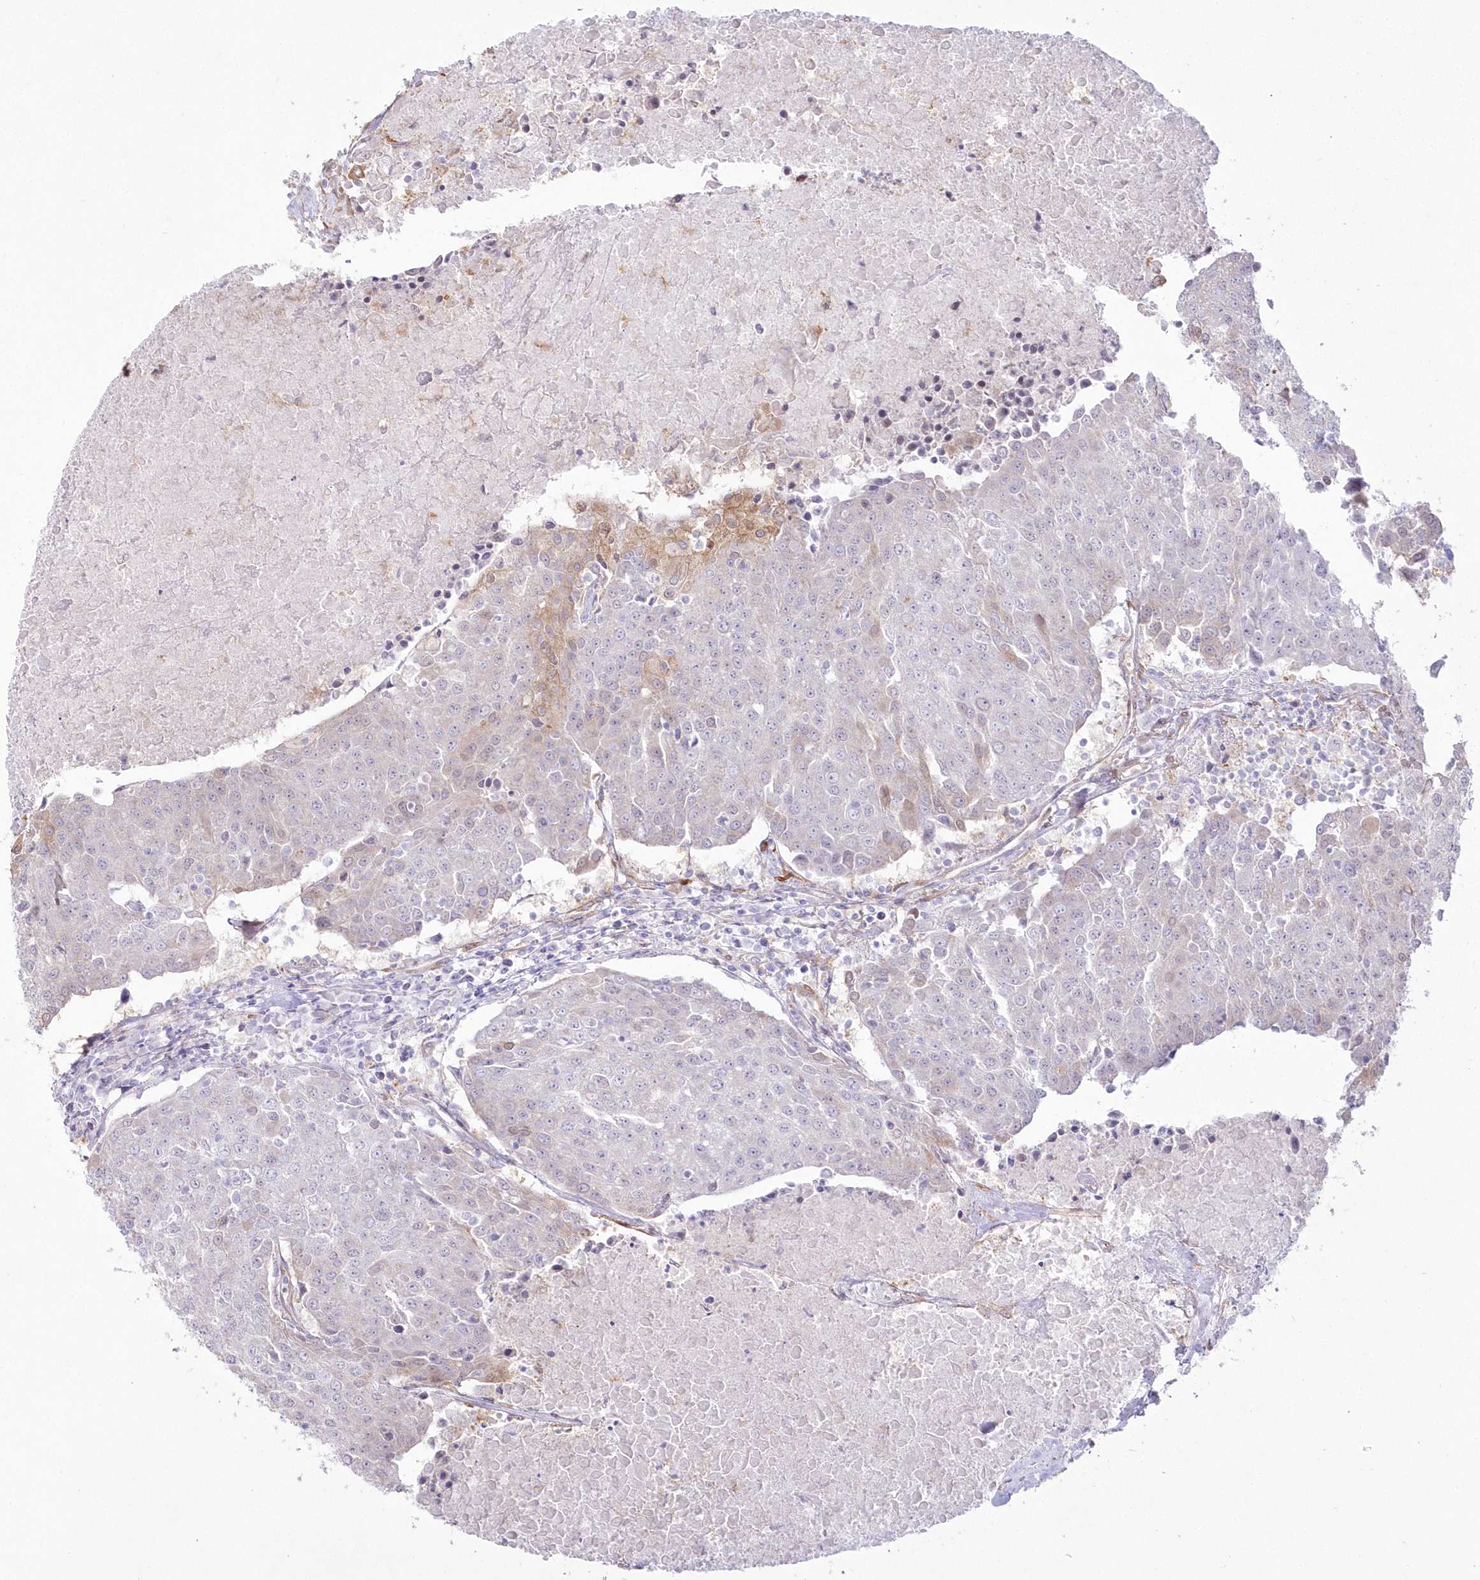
{"staining": {"intensity": "negative", "quantity": "none", "location": "none"}, "tissue": "urothelial cancer", "cell_type": "Tumor cells", "image_type": "cancer", "snomed": [{"axis": "morphology", "description": "Urothelial carcinoma, High grade"}, {"axis": "topography", "description": "Urinary bladder"}], "caption": "Immunohistochemistry image of neoplastic tissue: human urothelial carcinoma (high-grade) stained with DAB displays no significant protein staining in tumor cells.", "gene": "SH3PXD2B", "patient": {"sex": "female", "age": 85}}